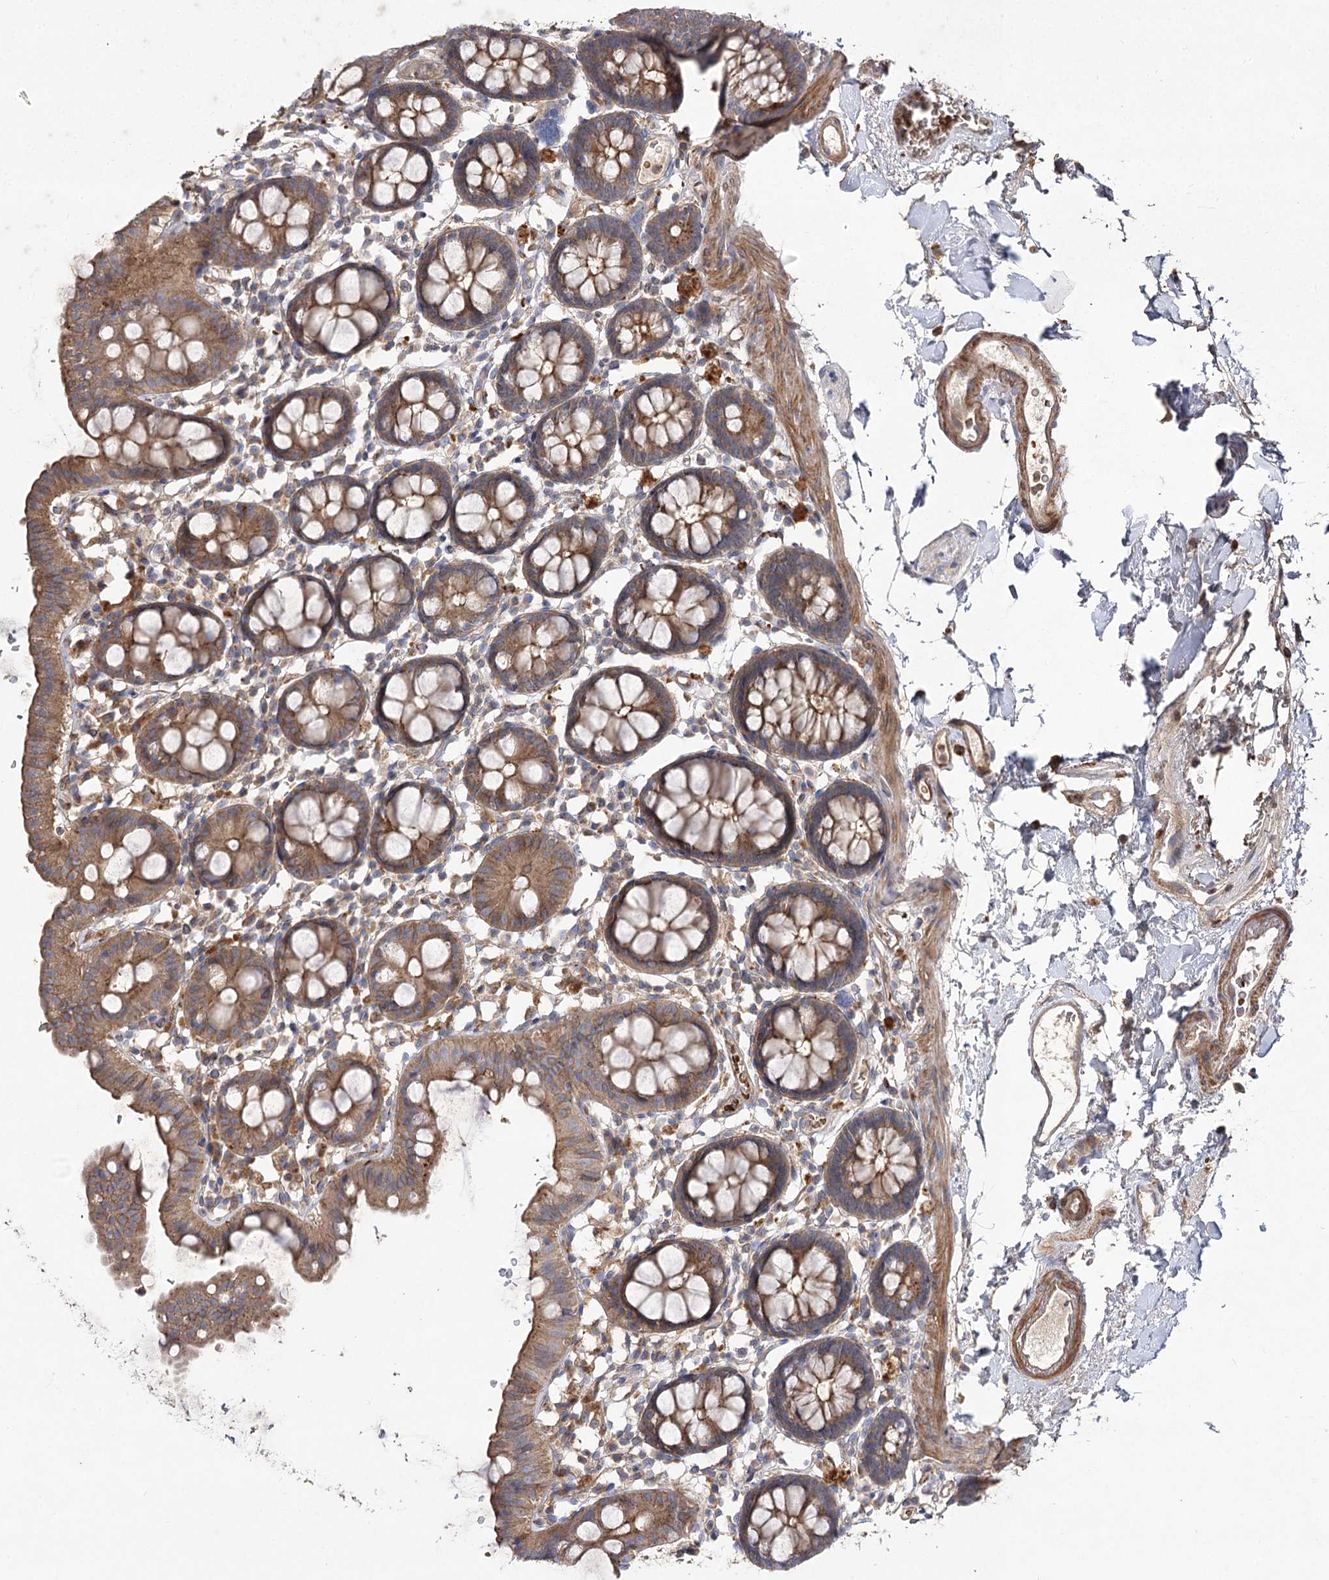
{"staining": {"intensity": "strong", "quantity": ">75%", "location": "cytoplasmic/membranous"}, "tissue": "colon", "cell_type": "Endothelial cells", "image_type": "normal", "snomed": [{"axis": "morphology", "description": "Normal tissue, NOS"}, {"axis": "topography", "description": "Colon"}], "caption": "Immunohistochemistry micrograph of normal colon stained for a protein (brown), which demonstrates high levels of strong cytoplasmic/membranous staining in approximately >75% of endothelial cells.", "gene": "KIAA0825", "patient": {"sex": "male", "age": 75}}